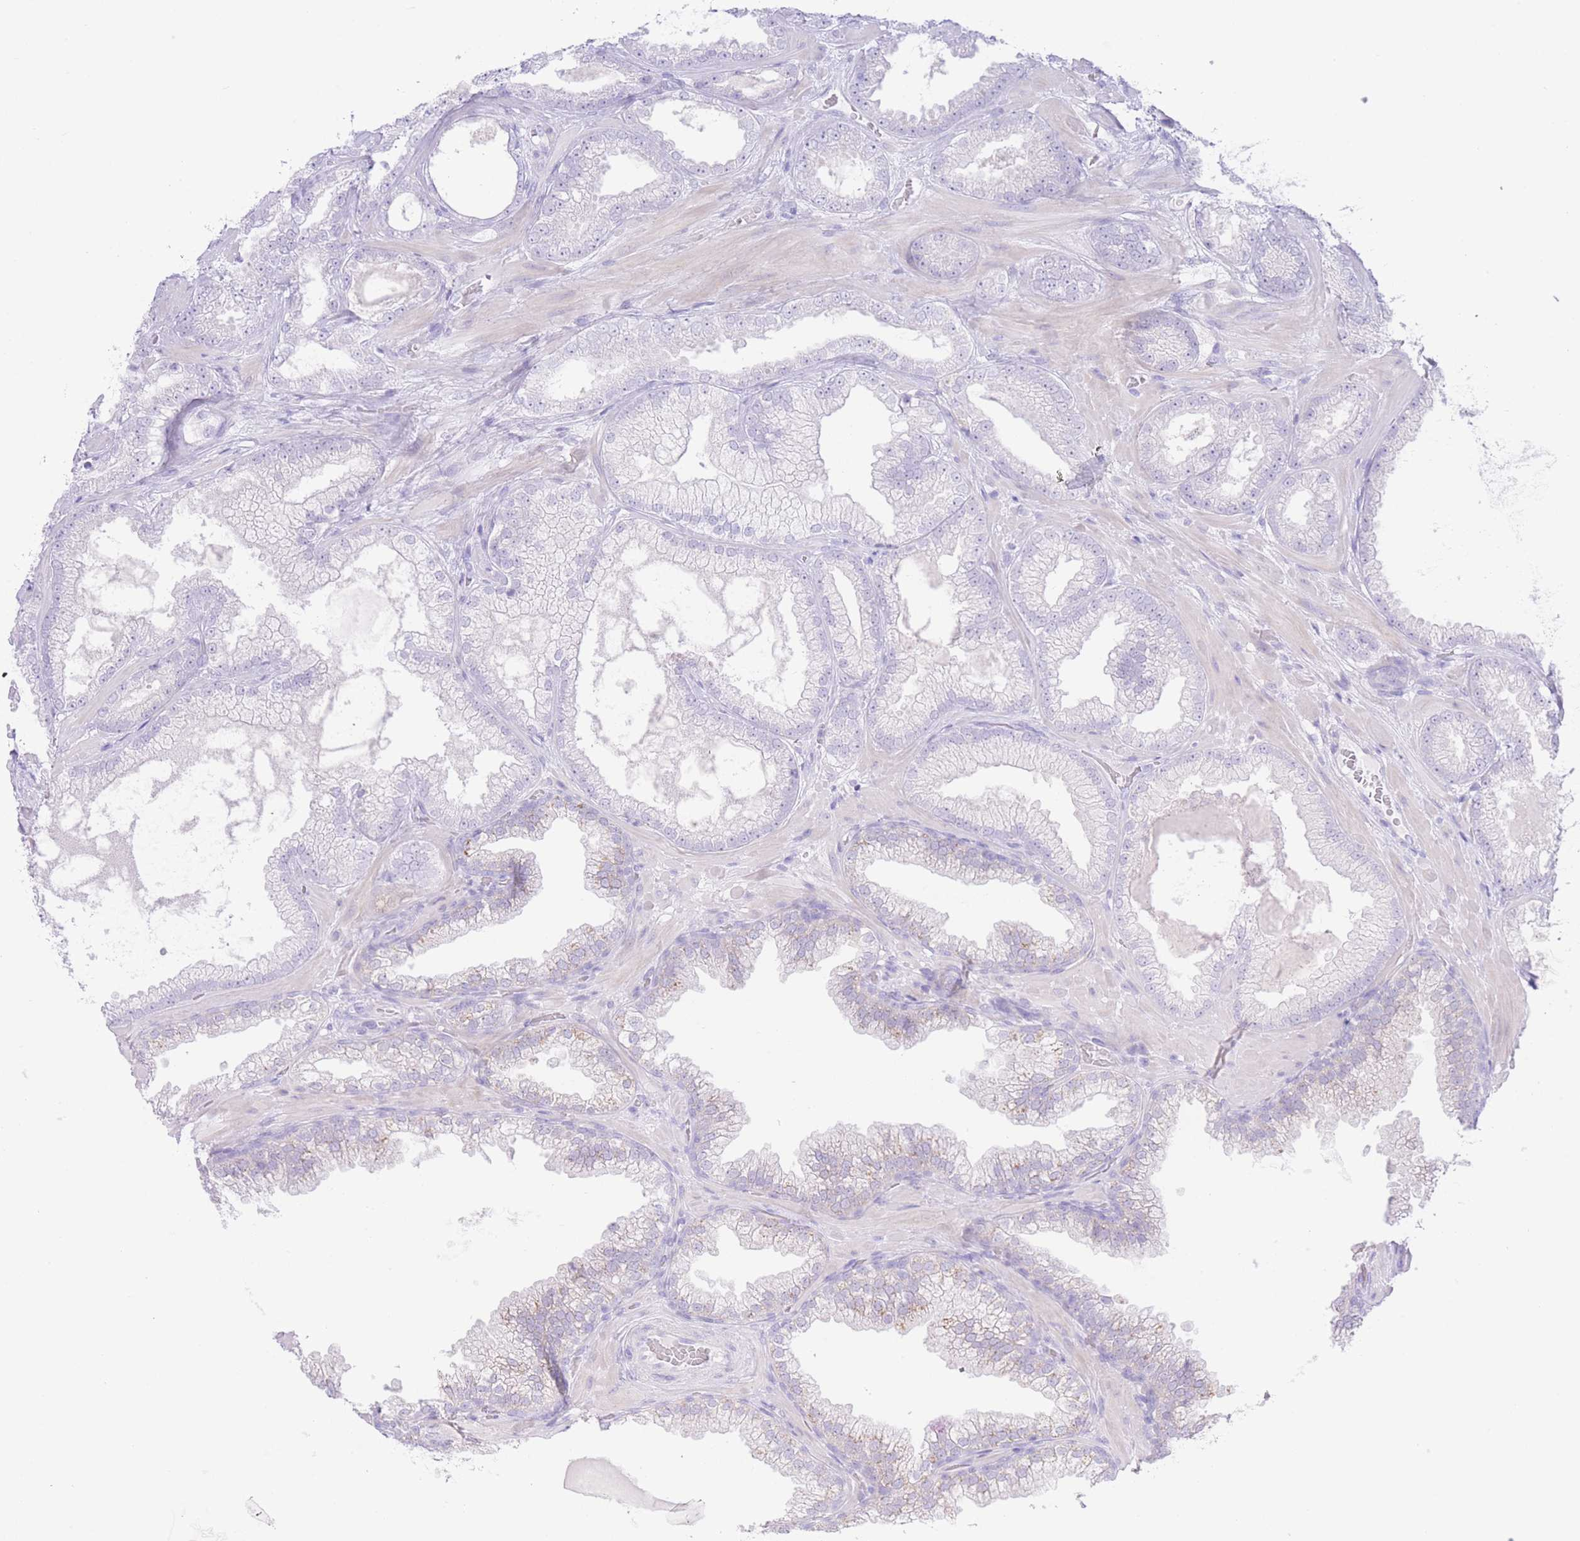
{"staining": {"intensity": "negative", "quantity": "none", "location": "none"}, "tissue": "prostate cancer", "cell_type": "Tumor cells", "image_type": "cancer", "snomed": [{"axis": "morphology", "description": "Adenocarcinoma, Low grade"}, {"axis": "topography", "description": "Prostate"}], "caption": "This is a photomicrograph of immunohistochemistry (IHC) staining of prostate cancer (adenocarcinoma (low-grade)), which shows no positivity in tumor cells.", "gene": "ZNF212", "patient": {"sex": "male", "age": 57}}